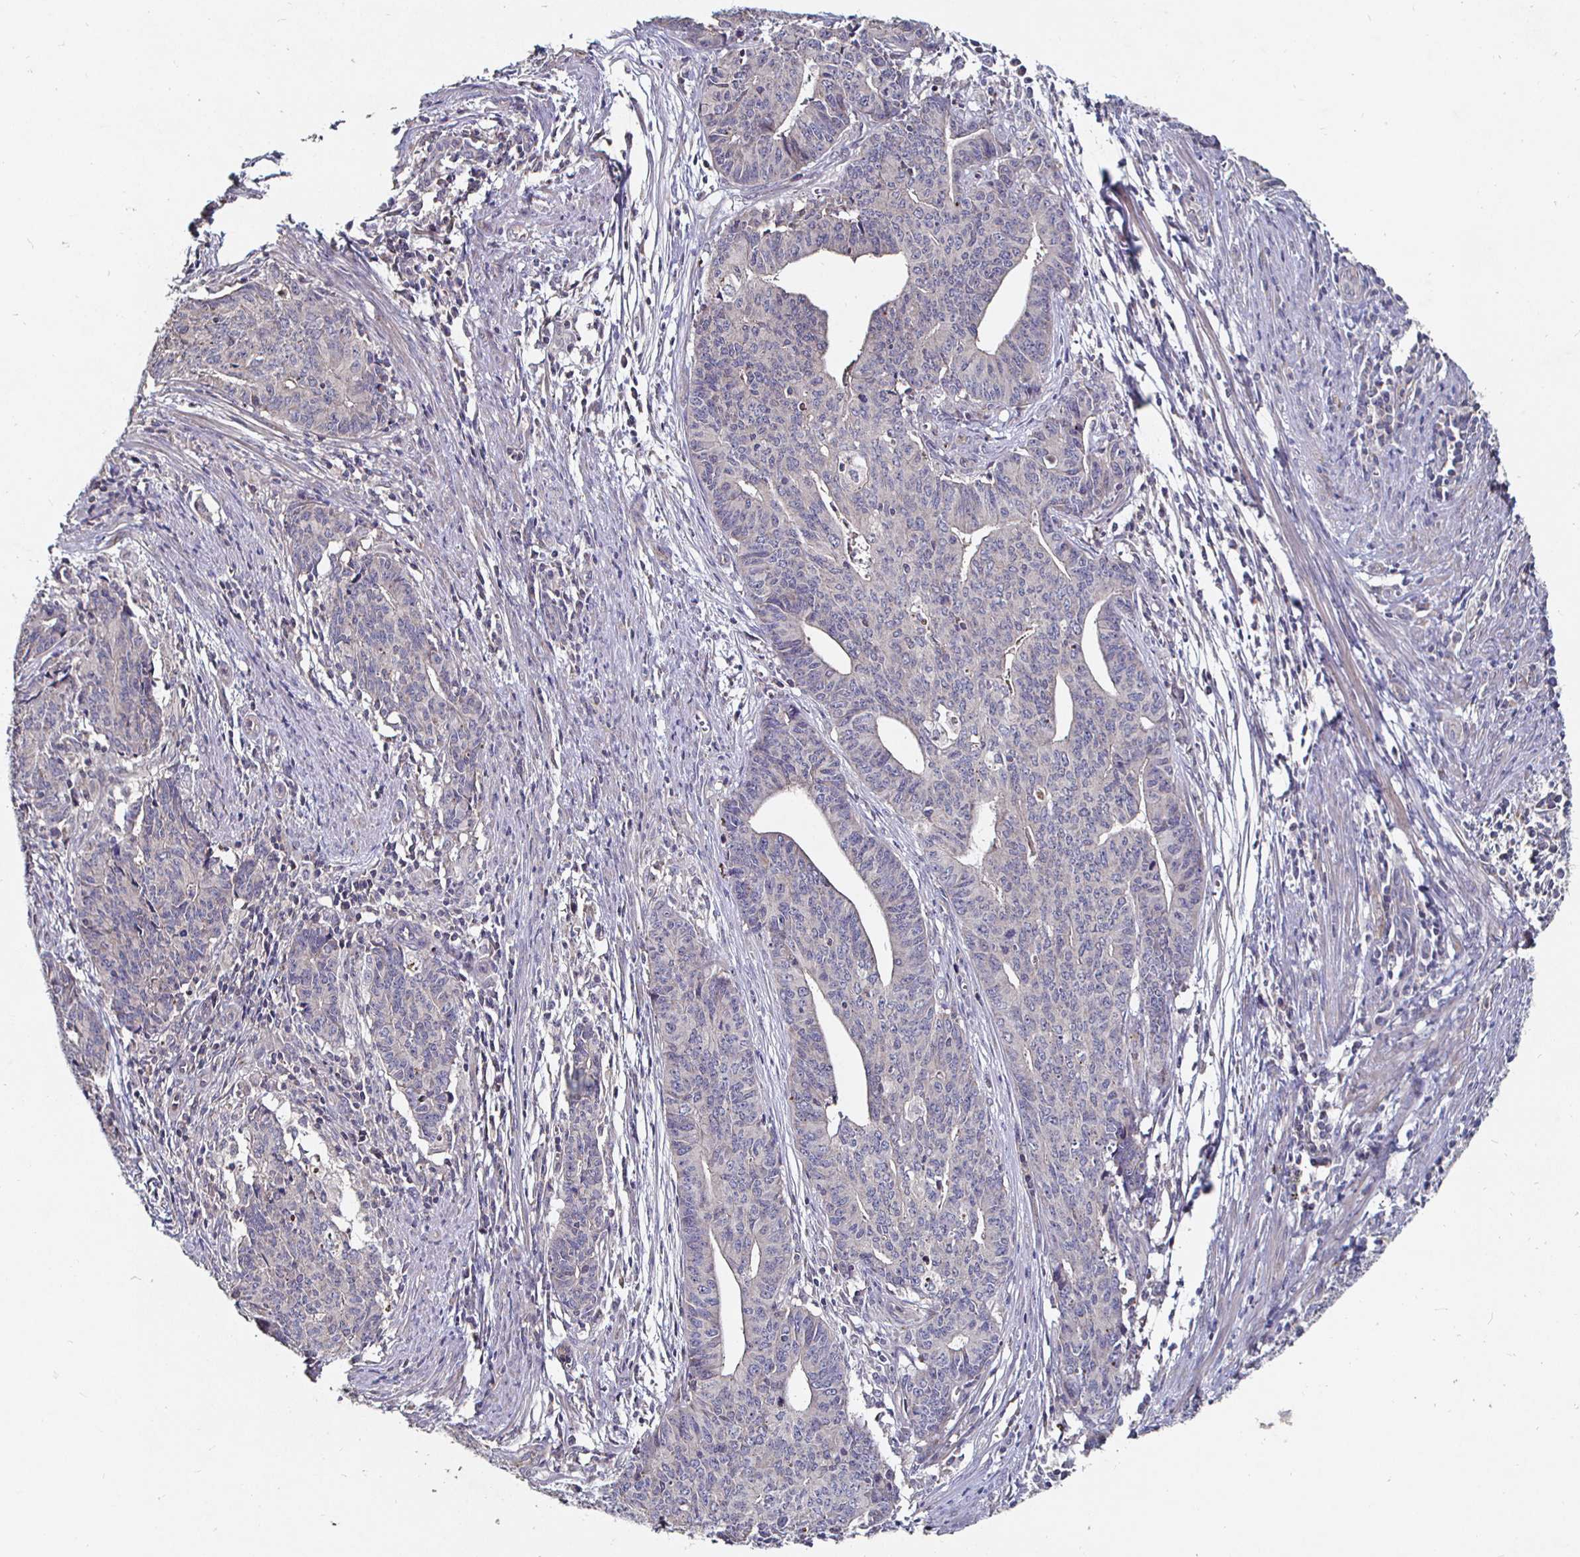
{"staining": {"intensity": "negative", "quantity": "none", "location": "none"}, "tissue": "endometrial cancer", "cell_type": "Tumor cells", "image_type": "cancer", "snomed": [{"axis": "morphology", "description": "Adenocarcinoma, NOS"}, {"axis": "topography", "description": "Endometrium"}], "caption": "Protein analysis of endometrial adenocarcinoma demonstrates no significant positivity in tumor cells.", "gene": "NRSN1", "patient": {"sex": "female", "age": 59}}